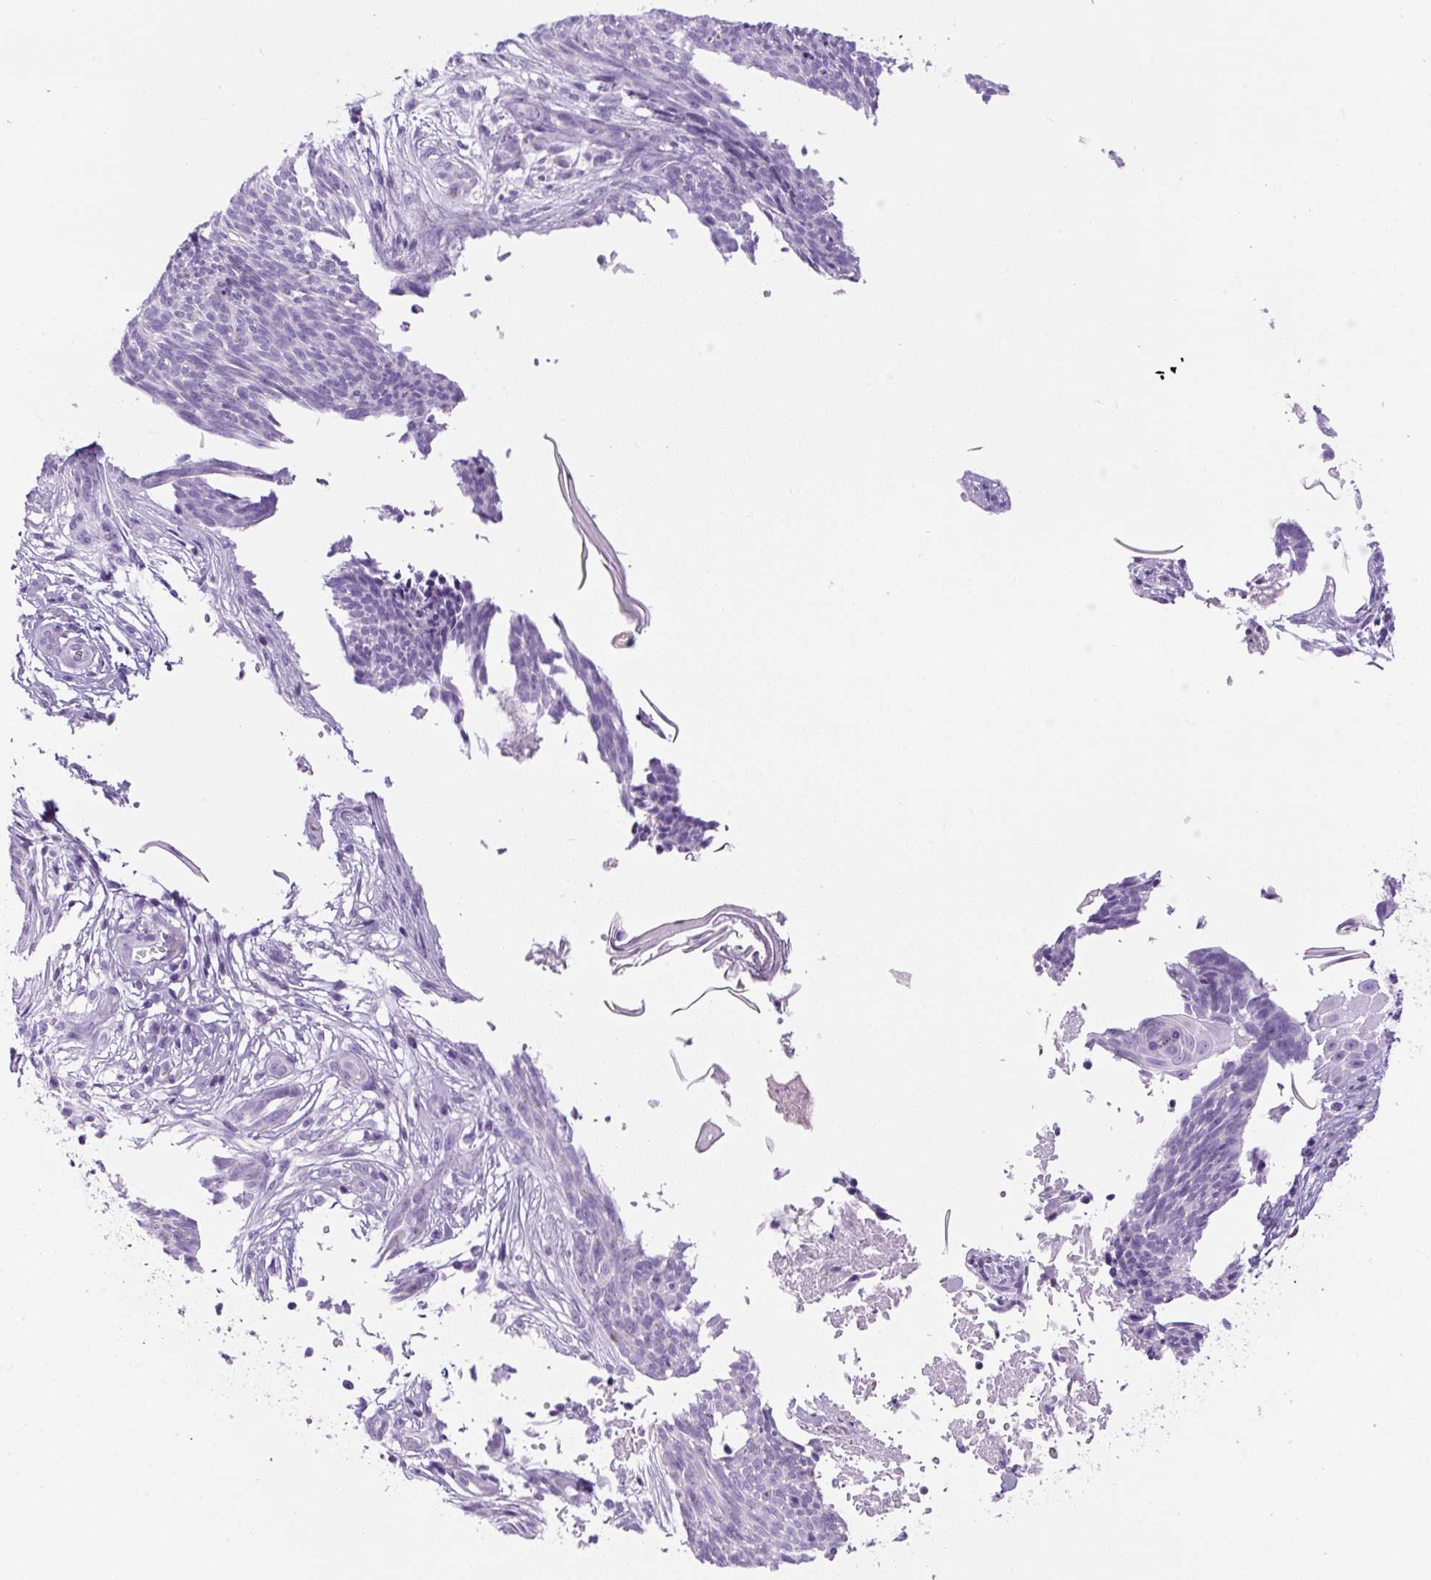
{"staining": {"intensity": "negative", "quantity": "none", "location": "none"}, "tissue": "skin cancer", "cell_type": "Tumor cells", "image_type": "cancer", "snomed": [{"axis": "morphology", "description": "Basal cell carcinoma"}, {"axis": "topography", "description": "Skin"}, {"axis": "topography", "description": "Skin, foot"}], "caption": "The immunohistochemistry (IHC) micrograph has no significant positivity in tumor cells of skin basal cell carcinoma tissue. (IHC, brightfield microscopy, high magnification).", "gene": "RSPO4", "patient": {"sex": "female", "age": 86}}